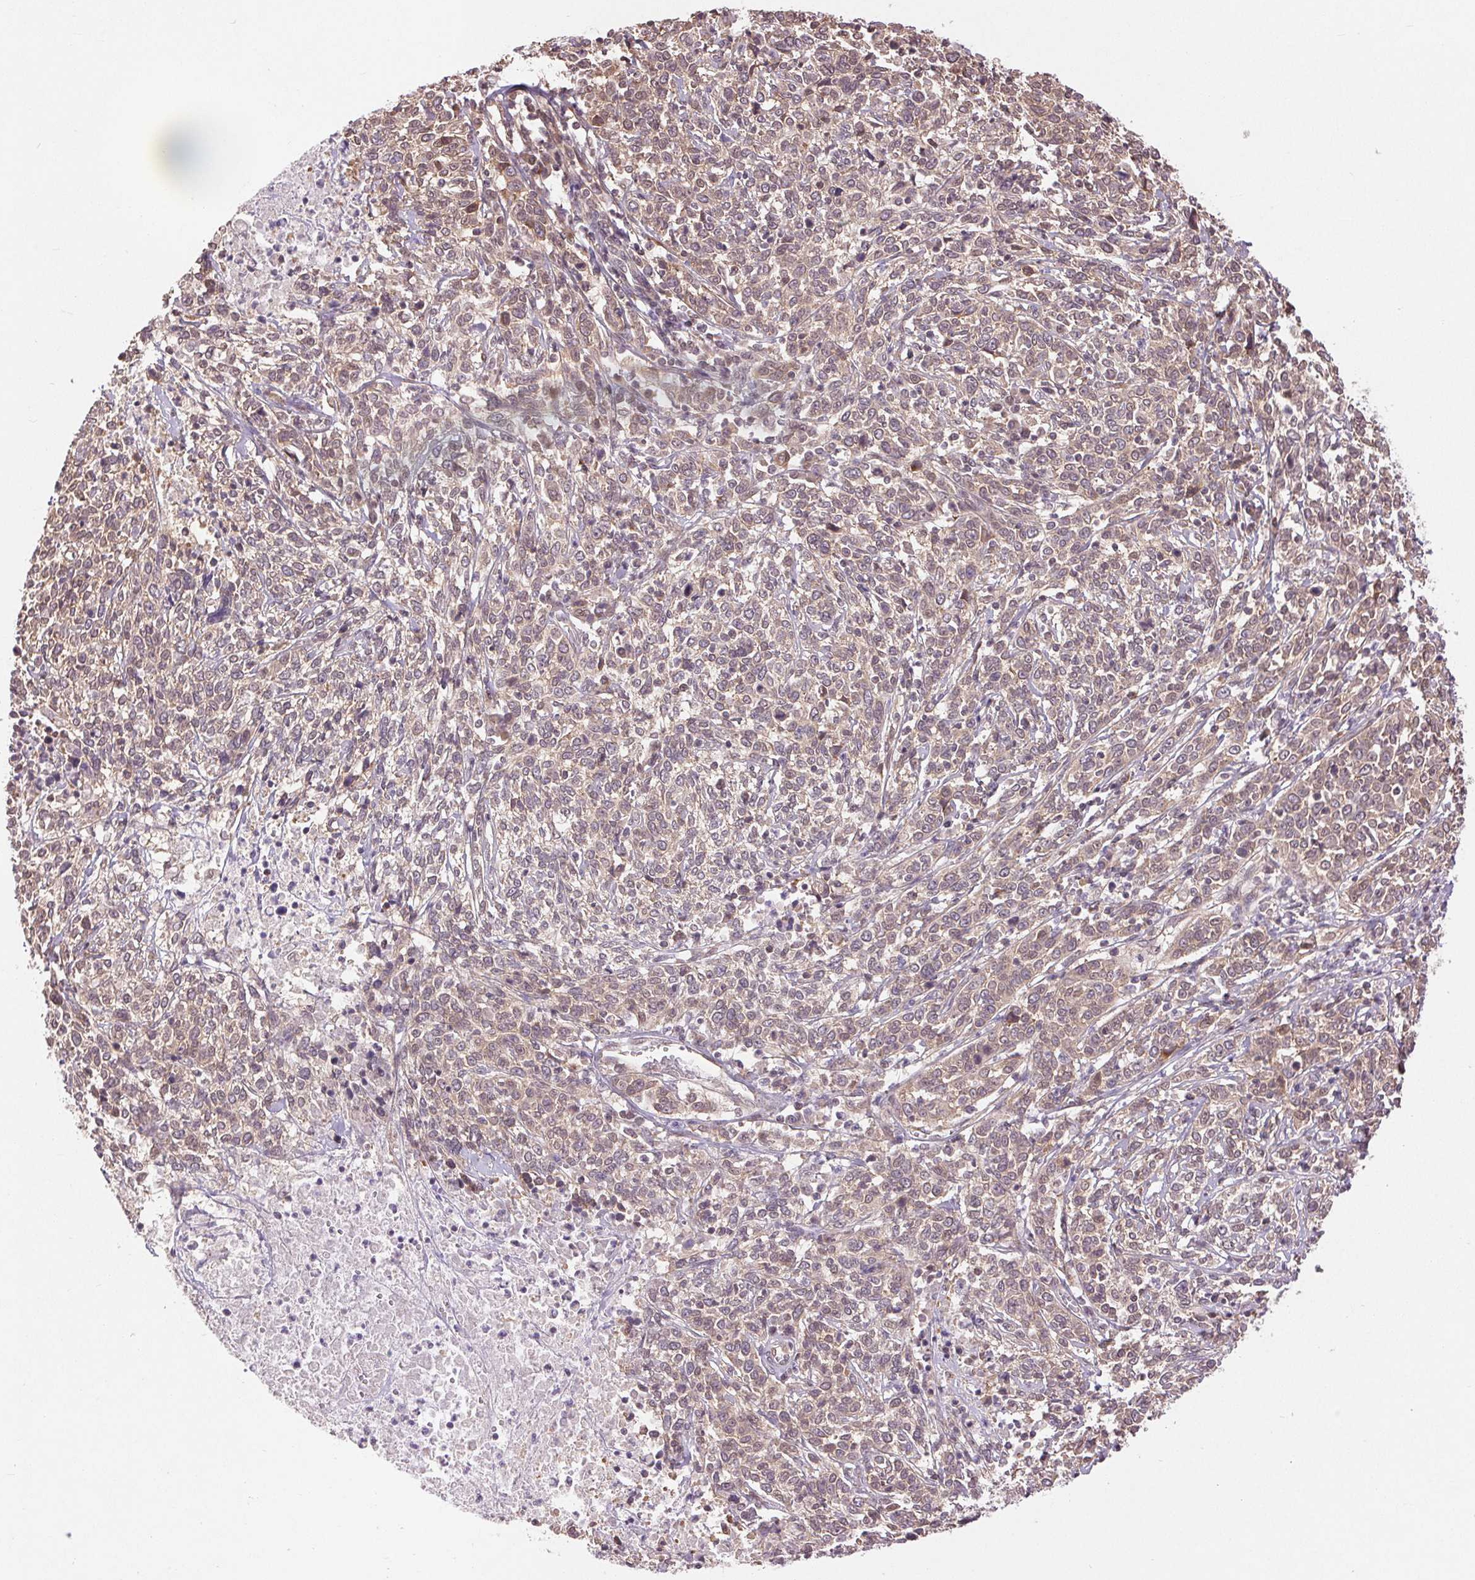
{"staining": {"intensity": "weak", "quantity": ">75%", "location": "cytoplasmic/membranous"}, "tissue": "cervical cancer", "cell_type": "Tumor cells", "image_type": "cancer", "snomed": [{"axis": "morphology", "description": "Squamous cell carcinoma, NOS"}, {"axis": "topography", "description": "Cervix"}], "caption": "Squamous cell carcinoma (cervical) stained with a protein marker reveals weak staining in tumor cells.", "gene": "BTF3L4", "patient": {"sex": "female", "age": 46}}